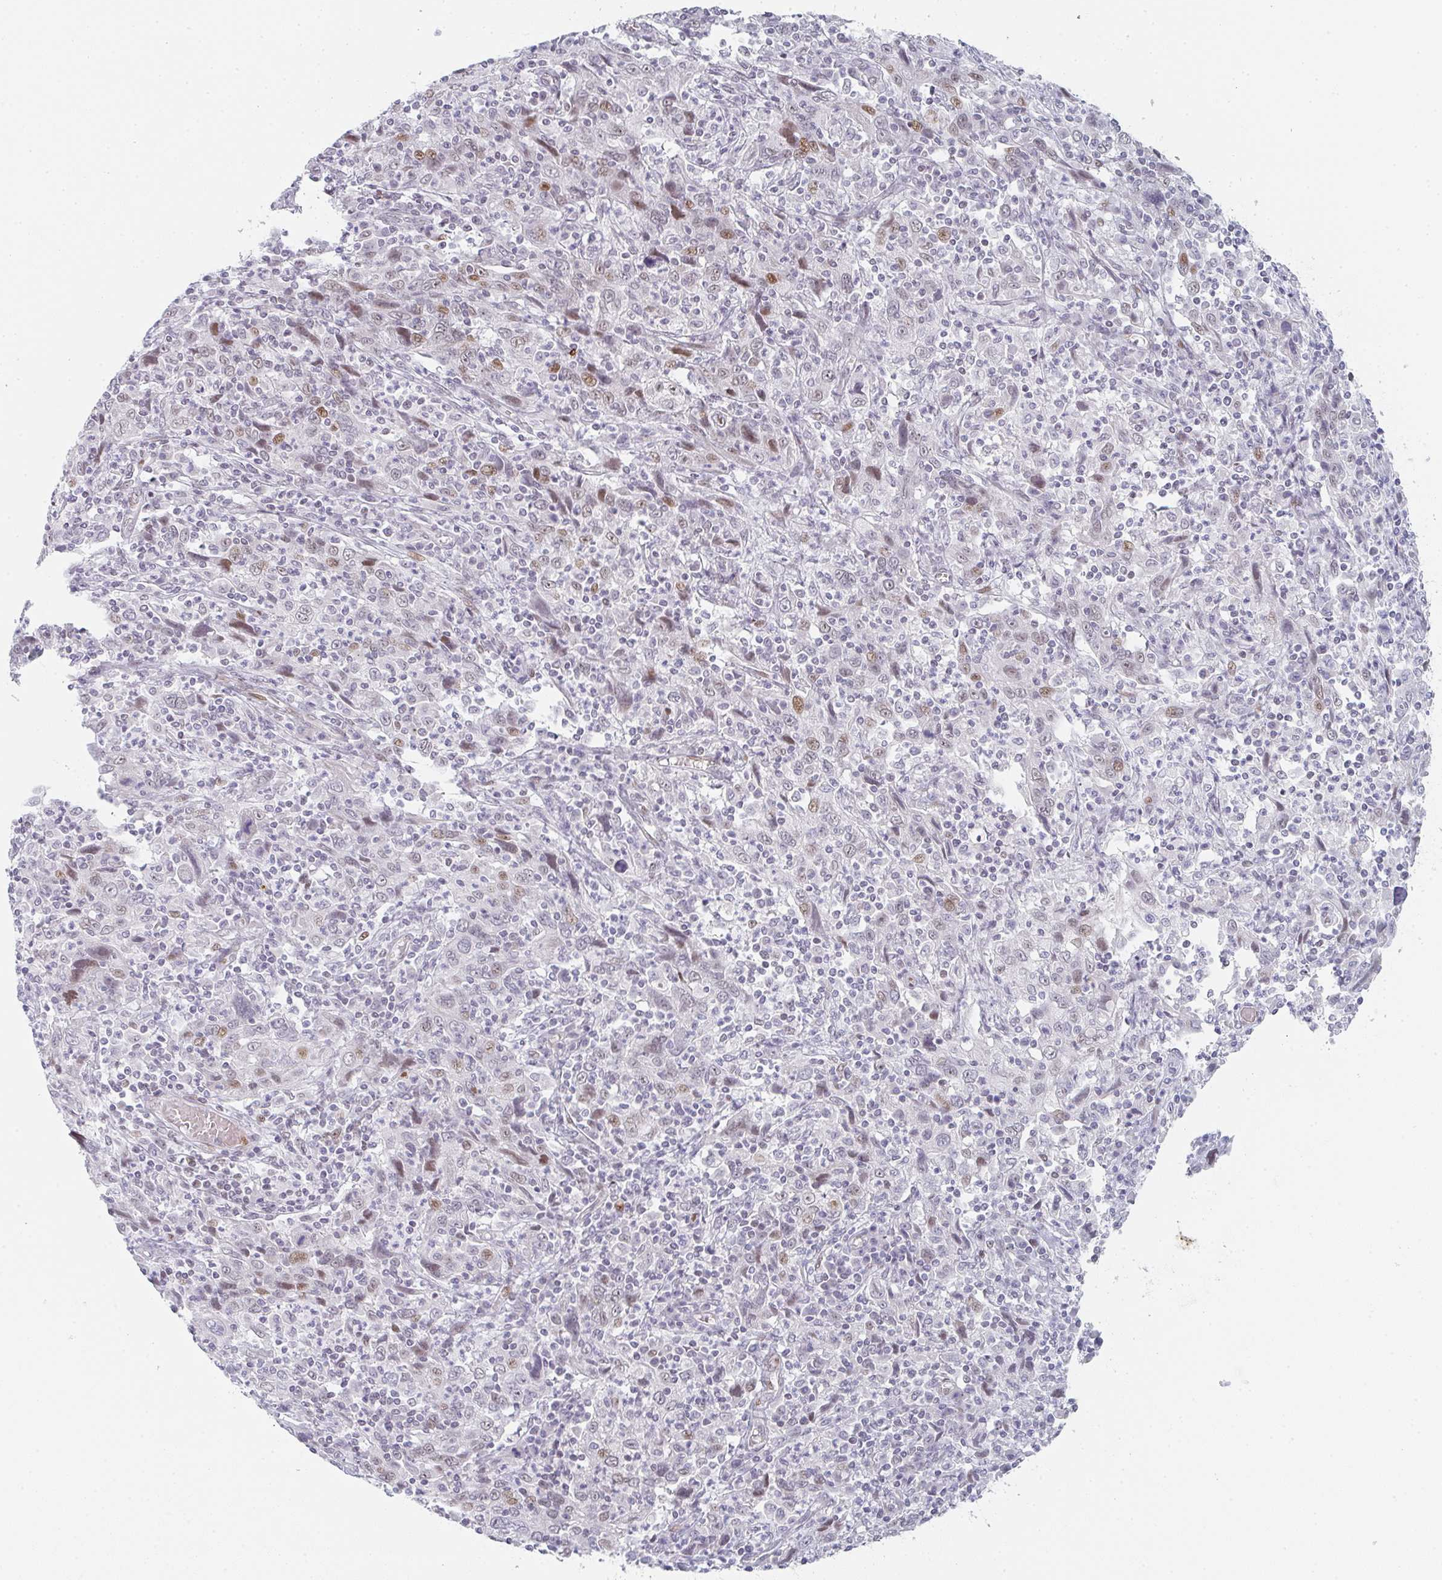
{"staining": {"intensity": "weak", "quantity": "<25%", "location": "nuclear"}, "tissue": "cervical cancer", "cell_type": "Tumor cells", "image_type": "cancer", "snomed": [{"axis": "morphology", "description": "Squamous cell carcinoma, NOS"}, {"axis": "topography", "description": "Cervix"}], "caption": "This is an immunohistochemistry histopathology image of human cervical cancer (squamous cell carcinoma). There is no positivity in tumor cells.", "gene": "POU2AF2", "patient": {"sex": "female", "age": 46}}